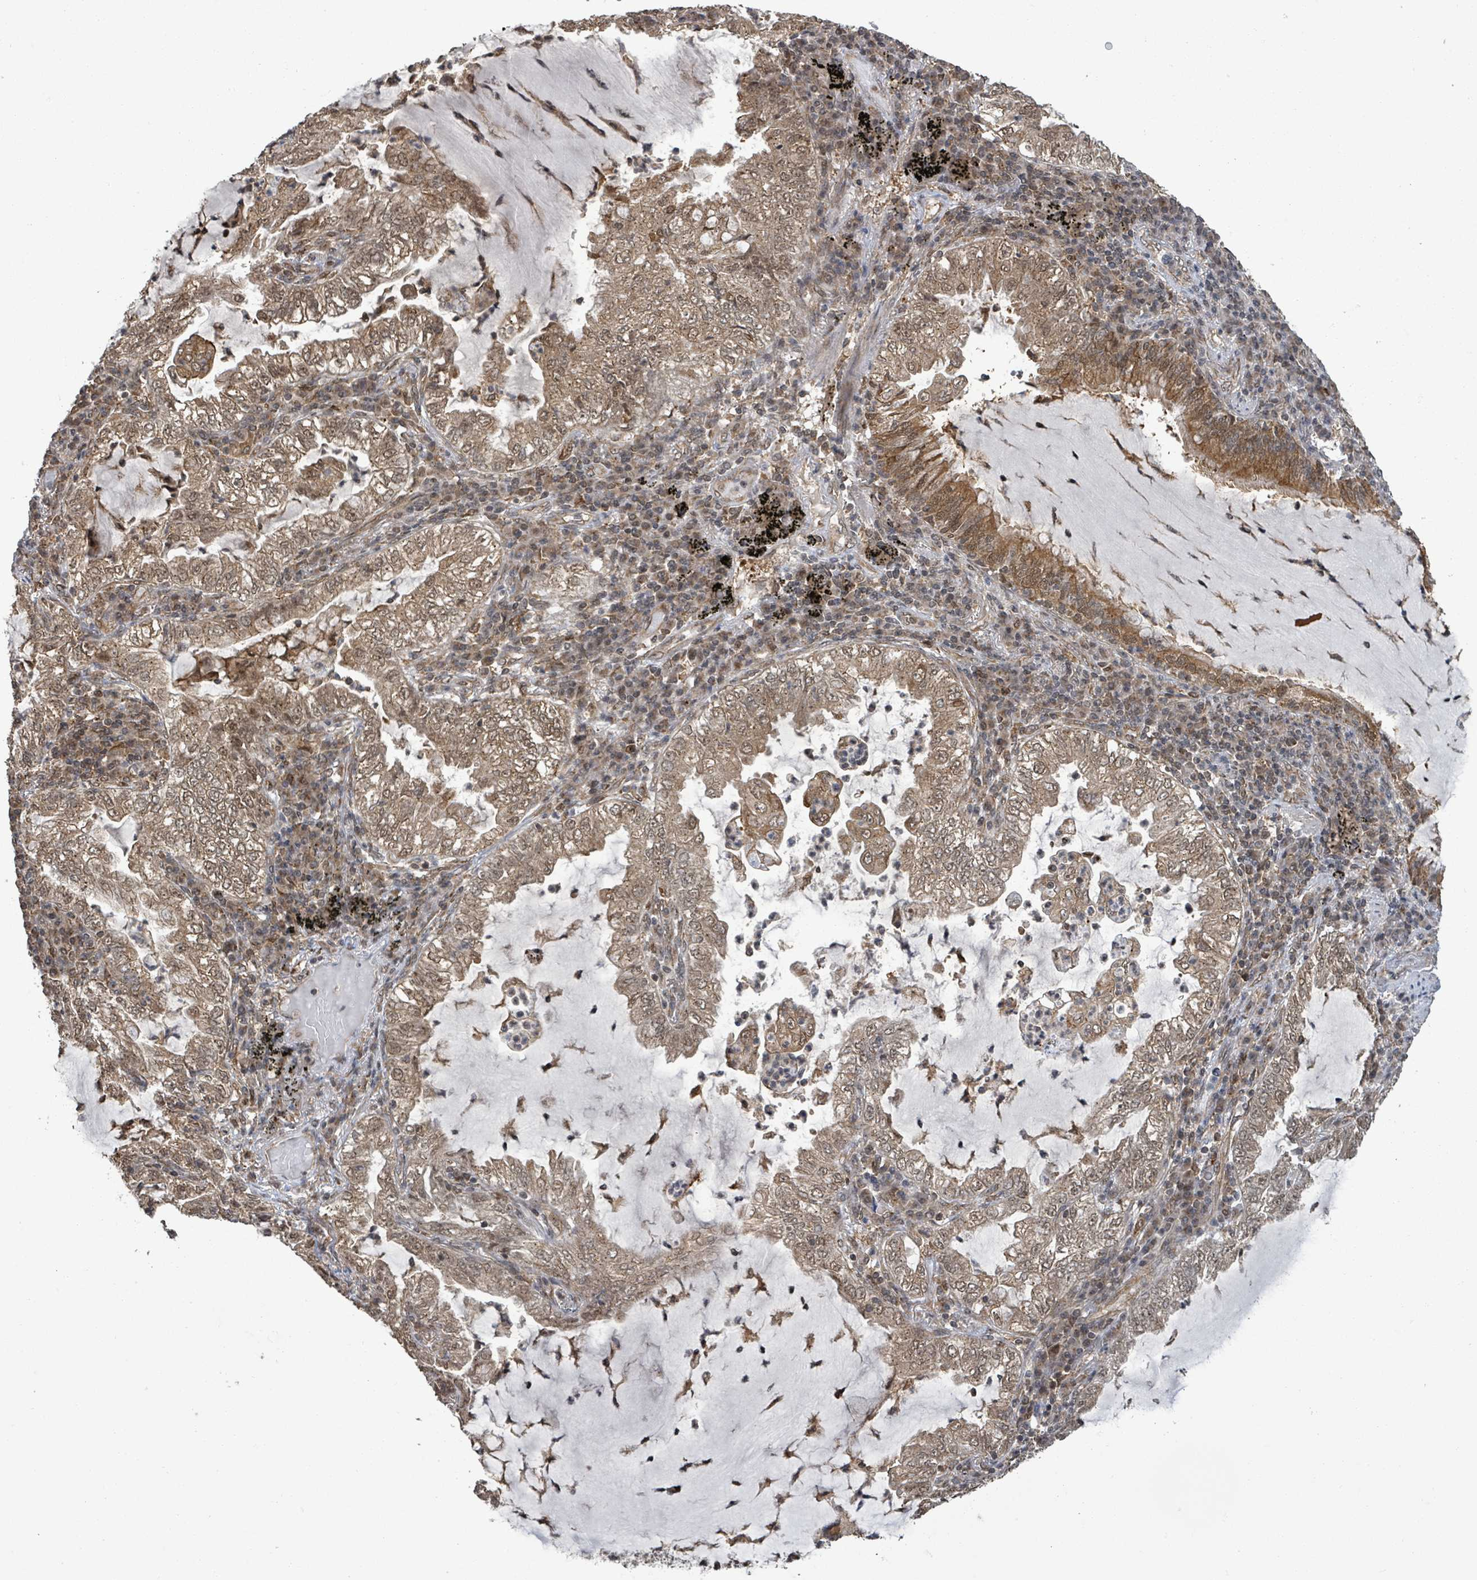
{"staining": {"intensity": "weak", "quantity": ">75%", "location": "cytoplasmic/membranous,nuclear"}, "tissue": "lung cancer", "cell_type": "Tumor cells", "image_type": "cancer", "snomed": [{"axis": "morphology", "description": "Adenocarcinoma, NOS"}, {"axis": "topography", "description": "Lung"}], "caption": "Adenocarcinoma (lung) stained for a protein (brown) shows weak cytoplasmic/membranous and nuclear positive staining in about >75% of tumor cells.", "gene": "KLC1", "patient": {"sex": "female", "age": 73}}